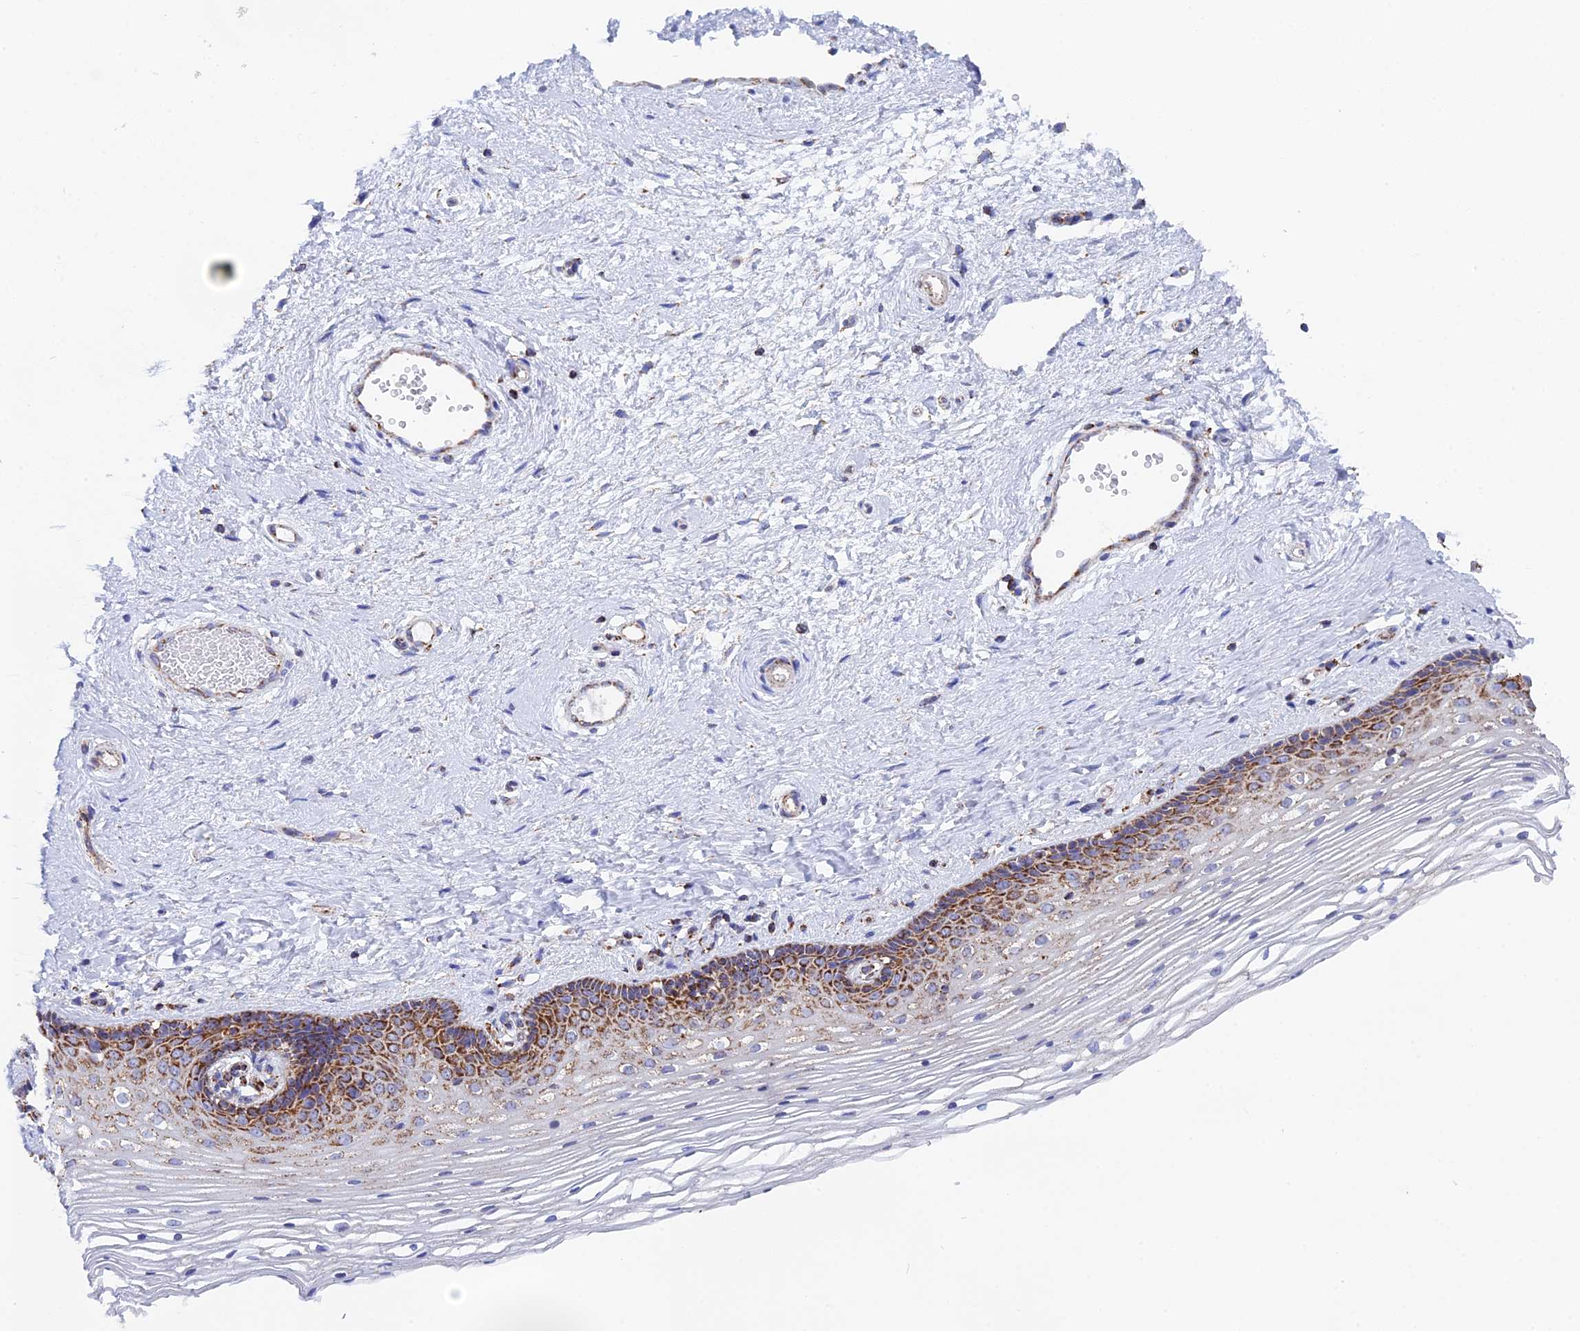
{"staining": {"intensity": "moderate", "quantity": ">75%", "location": "cytoplasmic/membranous"}, "tissue": "vagina", "cell_type": "Squamous epithelial cells", "image_type": "normal", "snomed": [{"axis": "morphology", "description": "Normal tissue, NOS"}, {"axis": "topography", "description": "Vagina"}], "caption": "Brown immunohistochemical staining in benign human vagina displays moderate cytoplasmic/membranous staining in approximately >75% of squamous epithelial cells. (DAB (3,3'-diaminobenzidine) IHC, brown staining for protein, blue staining for nuclei).", "gene": "NDUFA5", "patient": {"sex": "female", "age": 46}}